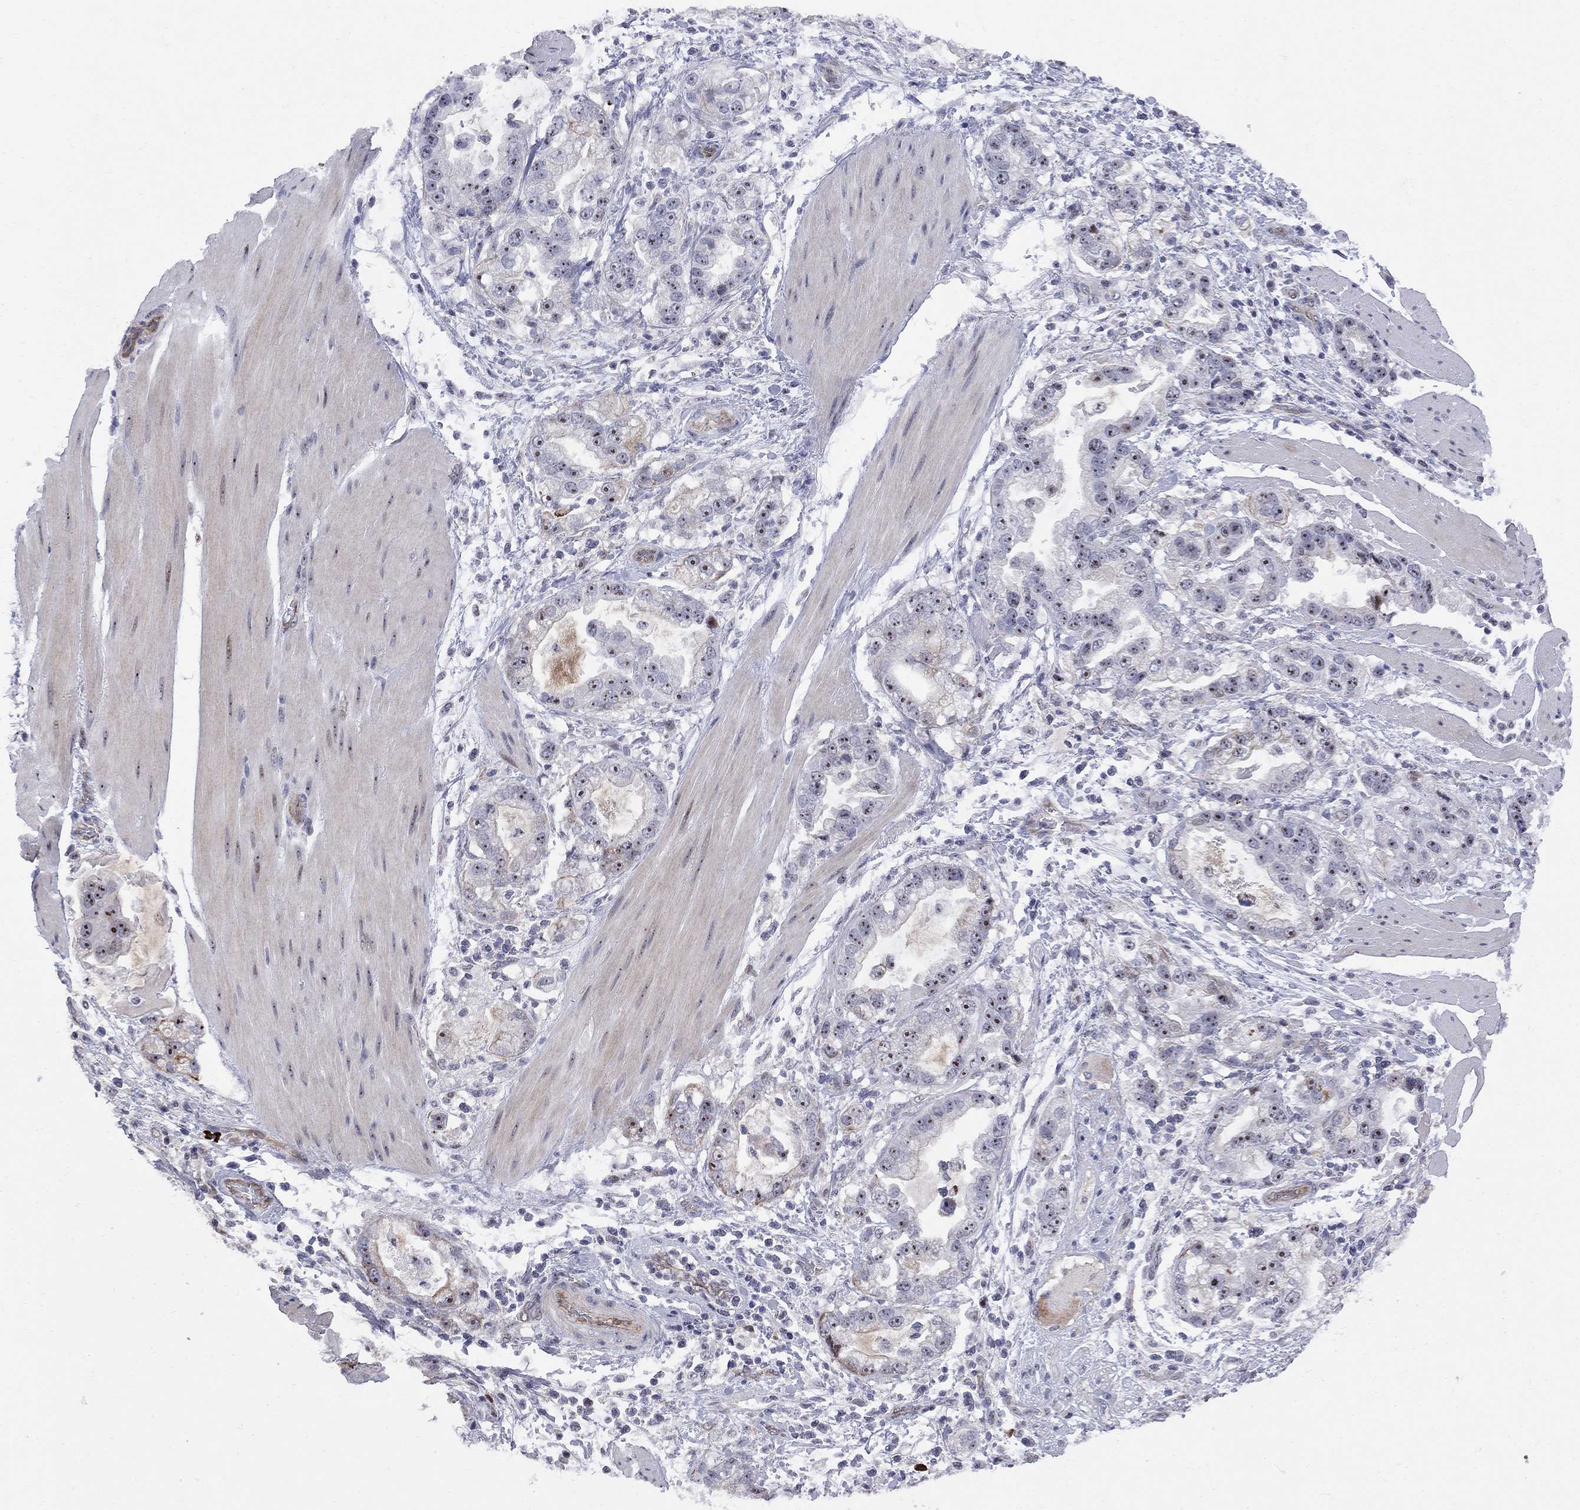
{"staining": {"intensity": "moderate", "quantity": "25%-75%", "location": "nuclear"}, "tissue": "stomach cancer", "cell_type": "Tumor cells", "image_type": "cancer", "snomed": [{"axis": "morphology", "description": "Adenocarcinoma, NOS"}, {"axis": "topography", "description": "Stomach"}], "caption": "Immunohistochemical staining of adenocarcinoma (stomach) reveals medium levels of moderate nuclear protein expression in approximately 25%-75% of tumor cells.", "gene": "DHX33", "patient": {"sex": "male", "age": 59}}